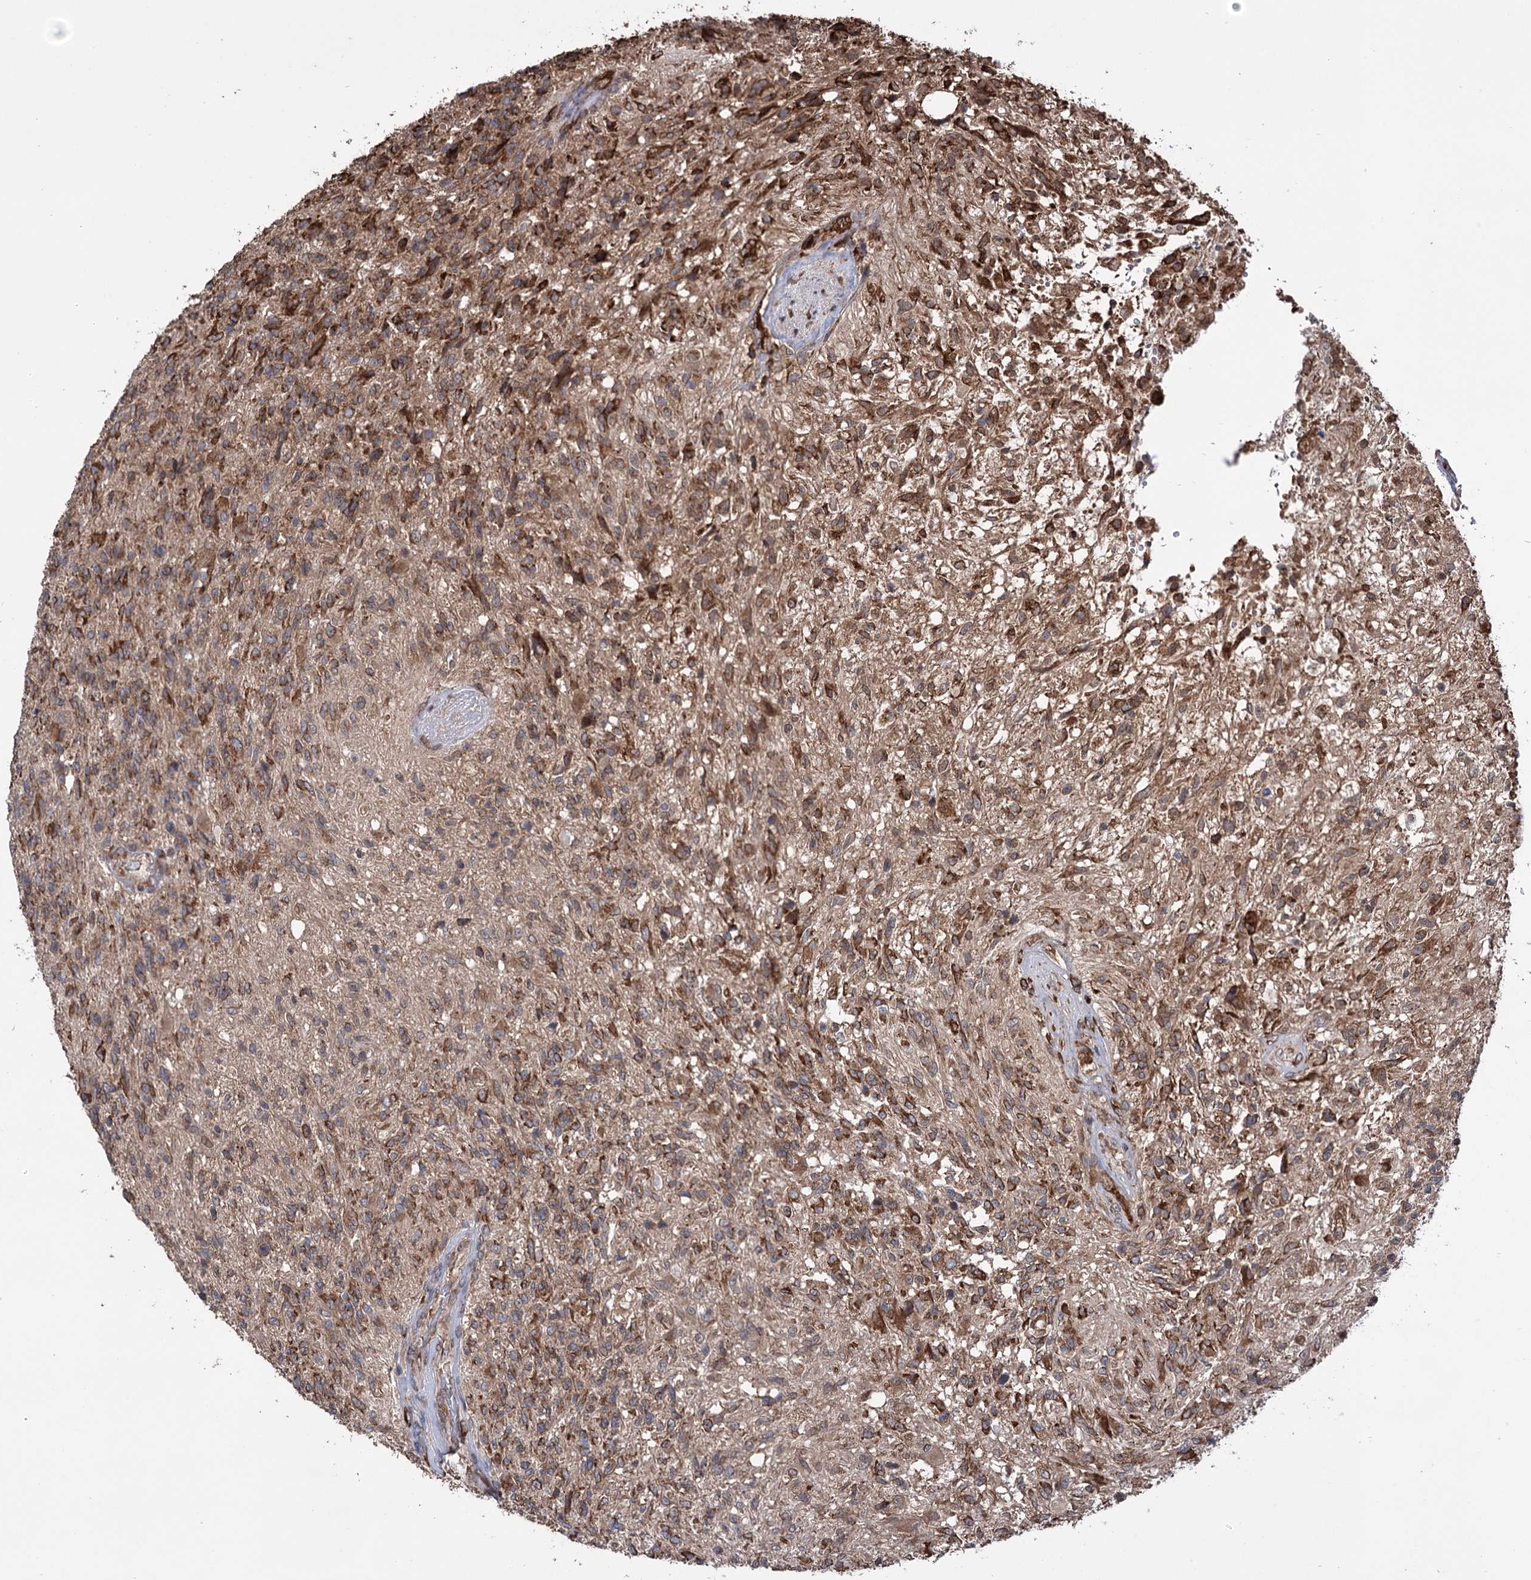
{"staining": {"intensity": "moderate", "quantity": ">75%", "location": "cytoplasmic/membranous"}, "tissue": "glioma", "cell_type": "Tumor cells", "image_type": "cancer", "snomed": [{"axis": "morphology", "description": "Glioma, malignant, High grade"}, {"axis": "topography", "description": "Brain"}], "caption": "Moderate cytoplasmic/membranous expression is present in approximately >75% of tumor cells in high-grade glioma (malignant).", "gene": "CDAN1", "patient": {"sex": "male", "age": 56}}